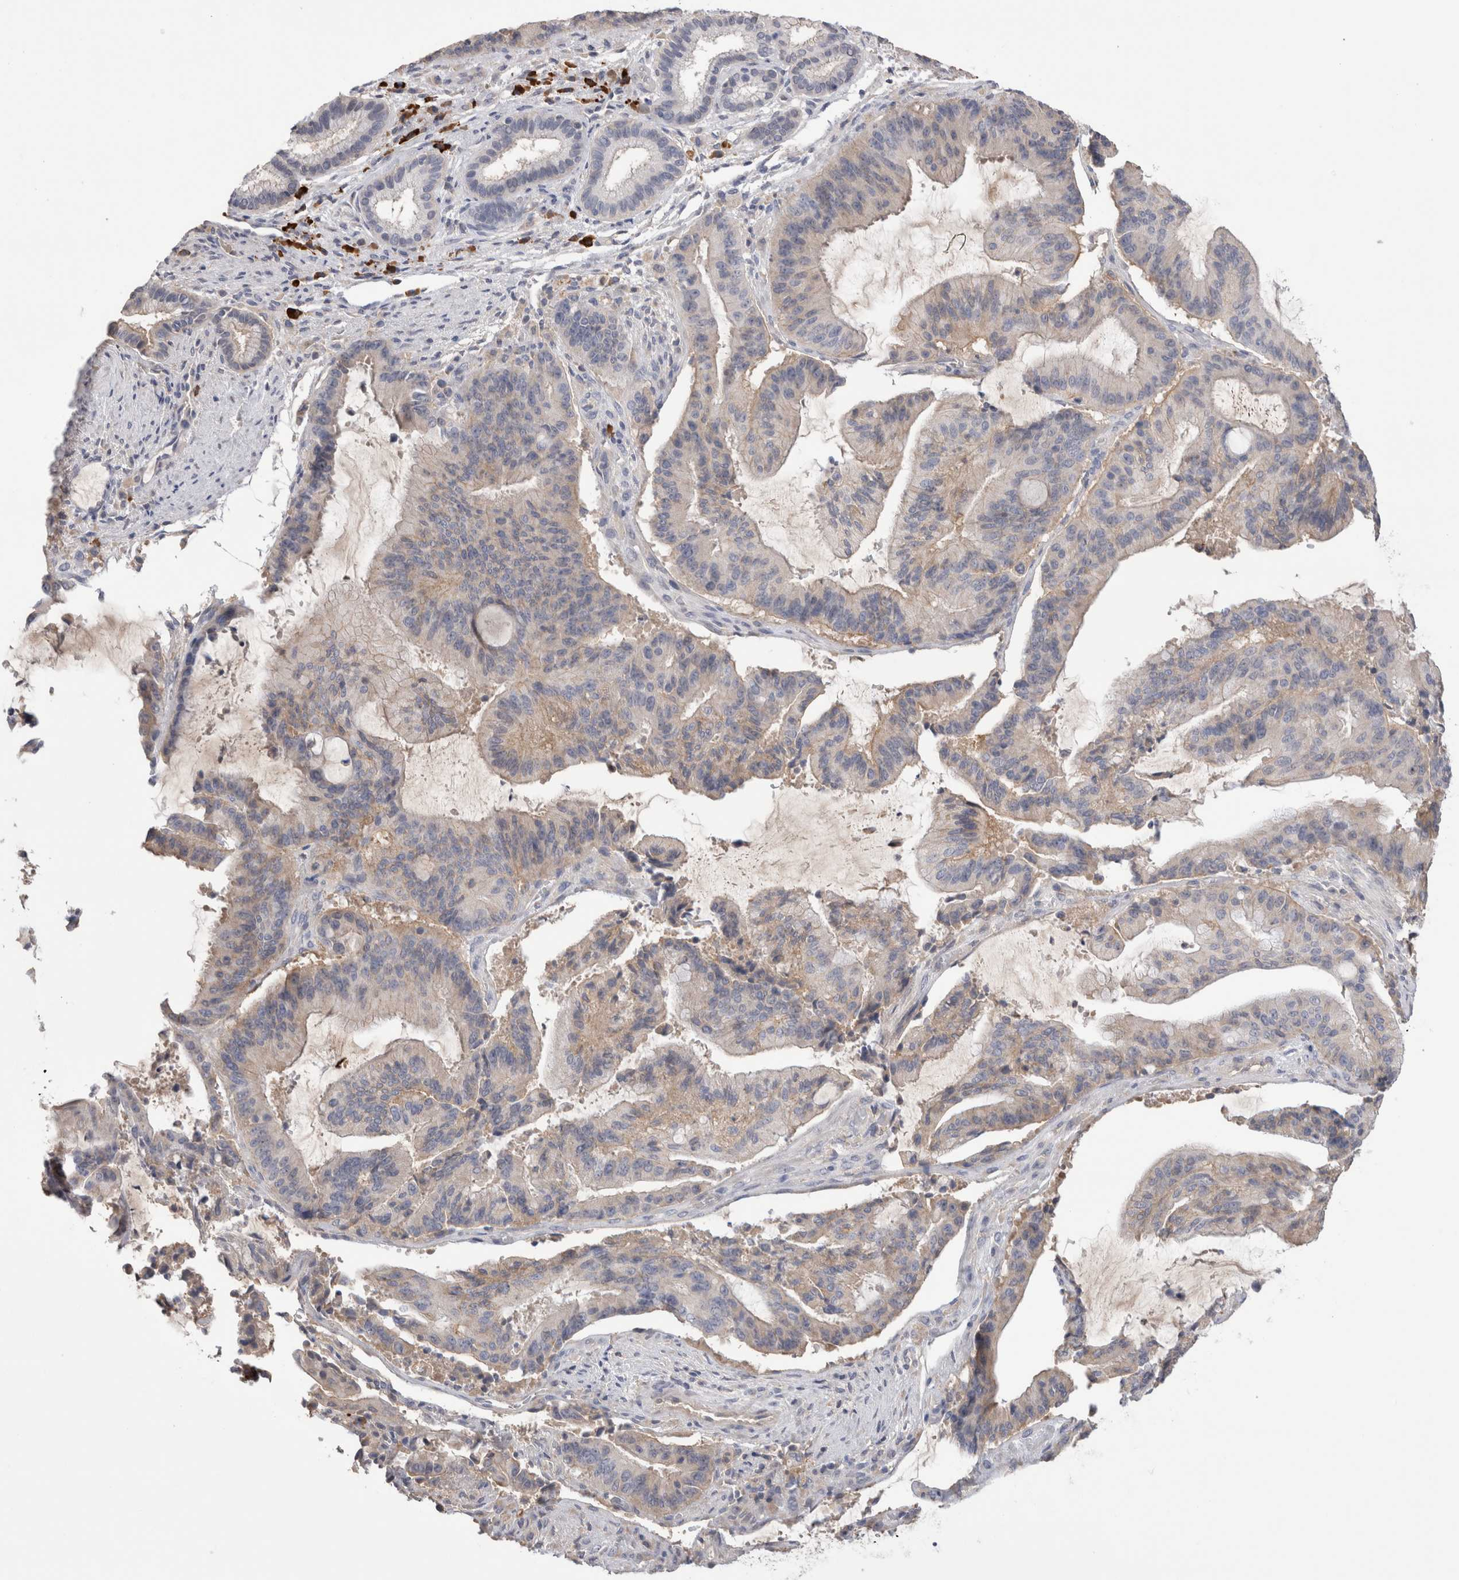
{"staining": {"intensity": "weak", "quantity": "<25%", "location": "cytoplasmic/membranous"}, "tissue": "liver cancer", "cell_type": "Tumor cells", "image_type": "cancer", "snomed": [{"axis": "morphology", "description": "Normal tissue, NOS"}, {"axis": "morphology", "description": "Cholangiocarcinoma"}, {"axis": "topography", "description": "Liver"}, {"axis": "topography", "description": "Peripheral nerve tissue"}], "caption": "Immunohistochemistry (IHC) micrograph of cholangiocarcinoma (liver) stained for a protein (brown), which shows no staining in tumor cells.", "gene": "PPP3CC", "patient": {"sex": "female", "age": 73}}